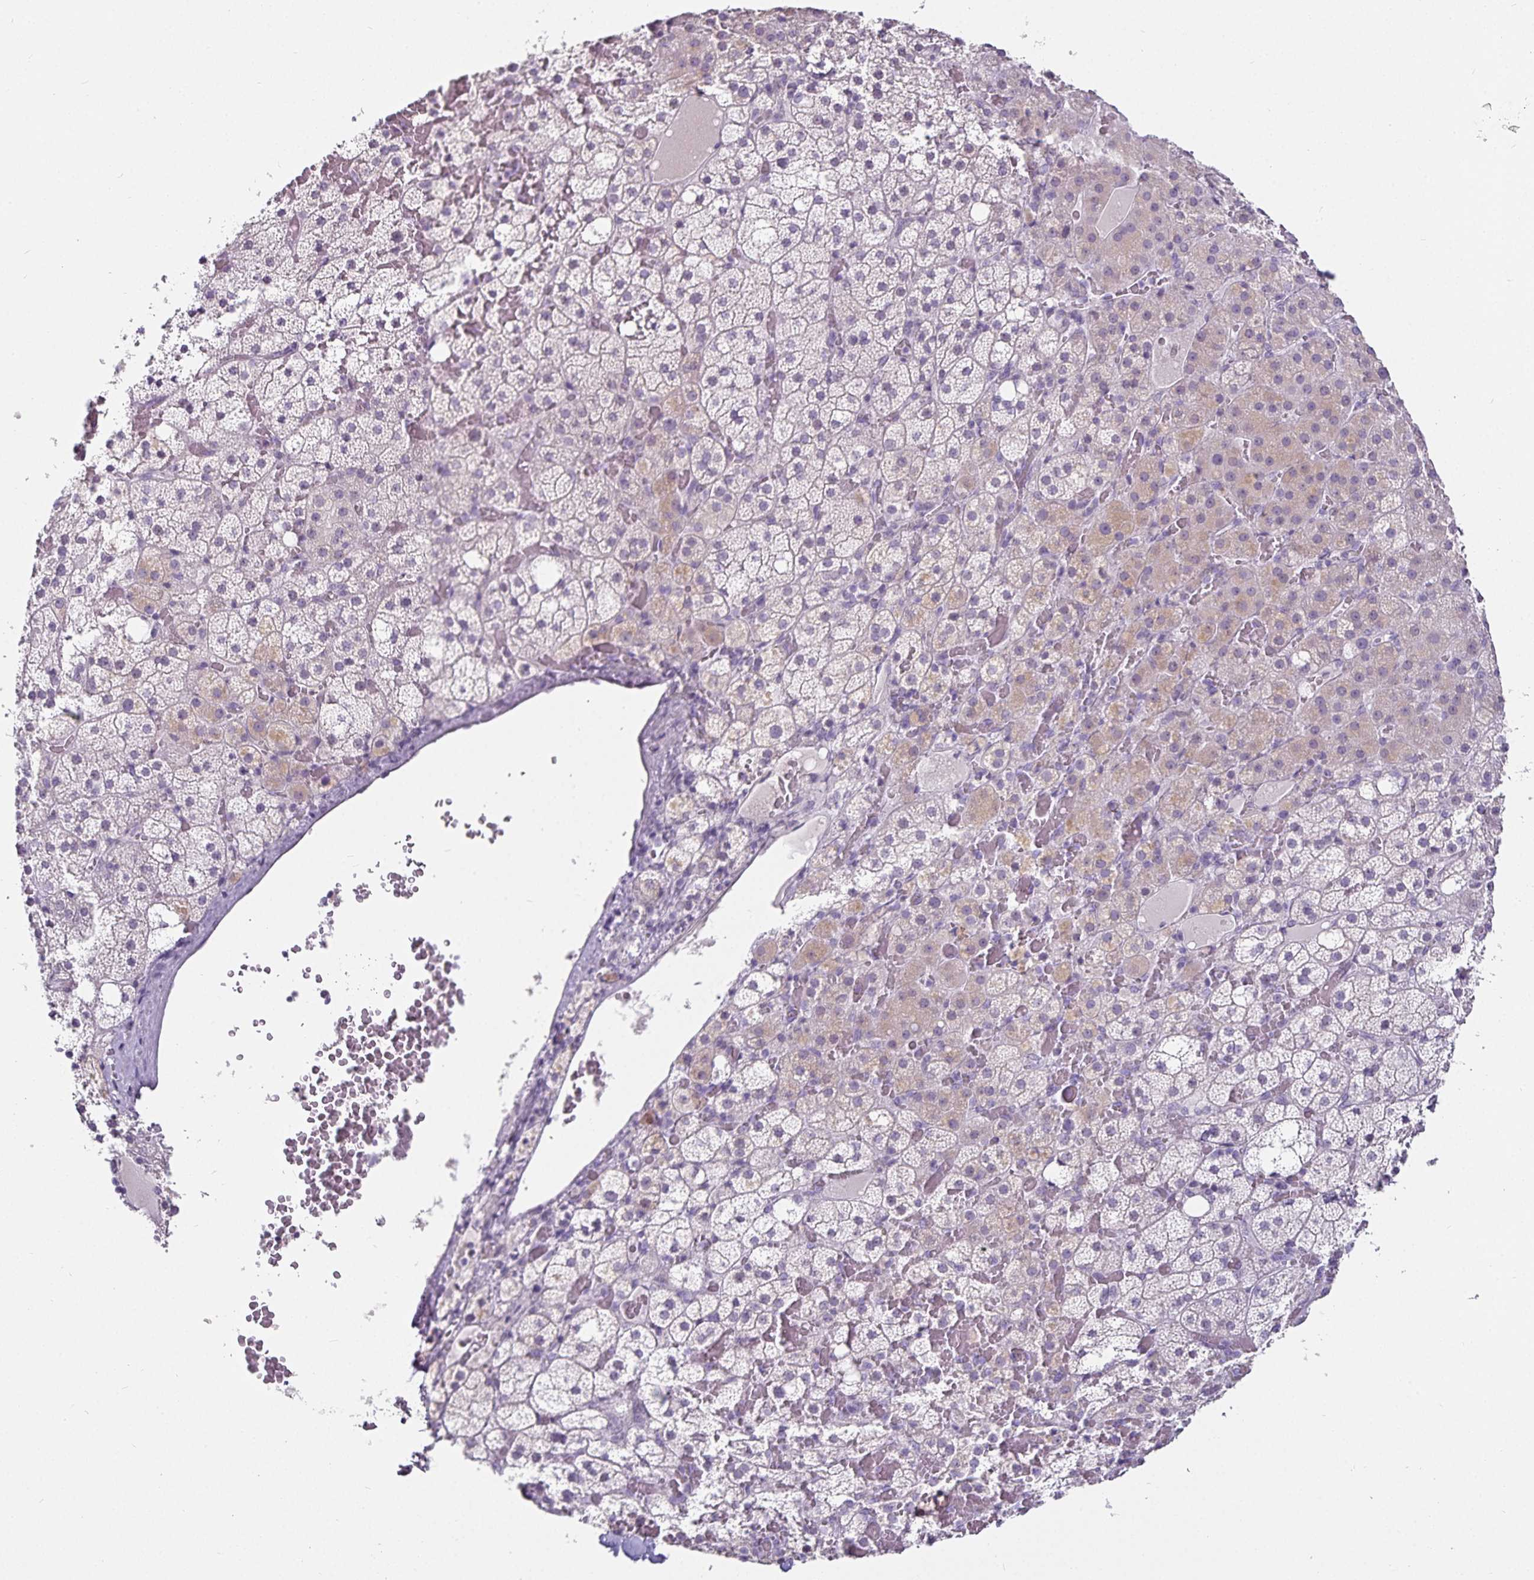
{"staining": {"intensity": "weak", "quantity": "25%-75%", "location": "cytoplasmic/membranous"}, "tissue": "adrenal gland", "cell_type": "Glandular cells", "image_type": "normal", "snomed": [{"axis": "morphology", "description": "Normal tissue, NOS"}, {"axis": "topography", "description": "Adrenal gland"}], "caption": "Immunohistochemical staining of unremarkable human adrenal gland demonstrates low levels of weak cytoplasmic/membranous staining in about 25%-75% of glandular cells. The protein of interest is shown in brown color, while the nuclei are stained blue.", "gene": "CA12", "patient": {"sex": "male", "age": 53}}